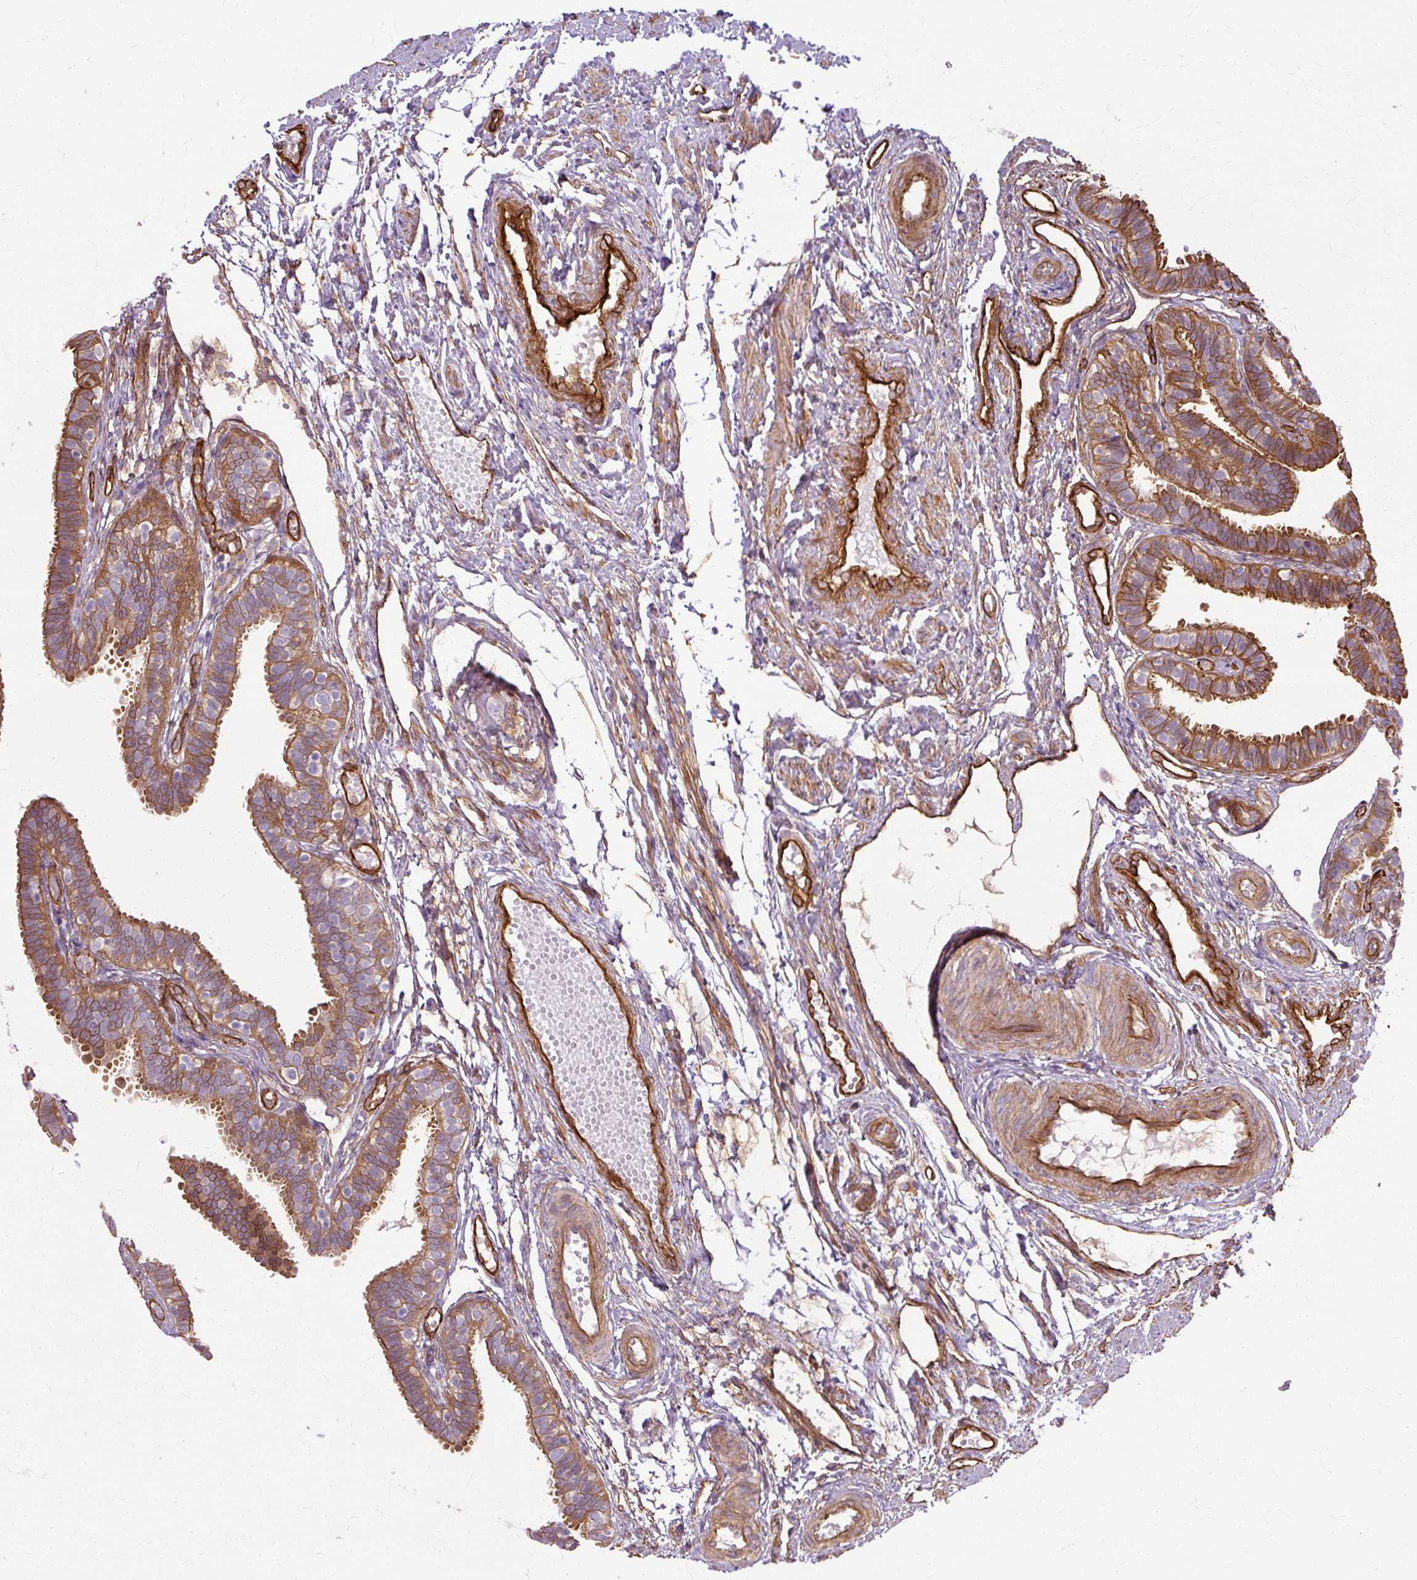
{"staining": {"intensity": "moderate", "quantity": "25%-75%", "location": "cytoplasmic/membranous"}, "tissue": "fallopian tube", "cell_type": "Glandular cells", "image_type": "normal", "snomed": [{"axis": "morphology", "description": "Normal tissue, NOS"}, {"axis": "topography", "description": "Fallopian tube"}], "caption": "DAB (3,3'-diaminobenzidine) immunohistochemical staining of normal human fallopian tube reveals moderate cytoplasmic/membranous protein staining in approximately 25%-75% of glandular cells. (DAB (3,3'-diaminobenzidine) = brown stain, brightfield microscopy at high magnification).", "gene": "CNN3", "patient": {"sex": "female", "age": 37}}